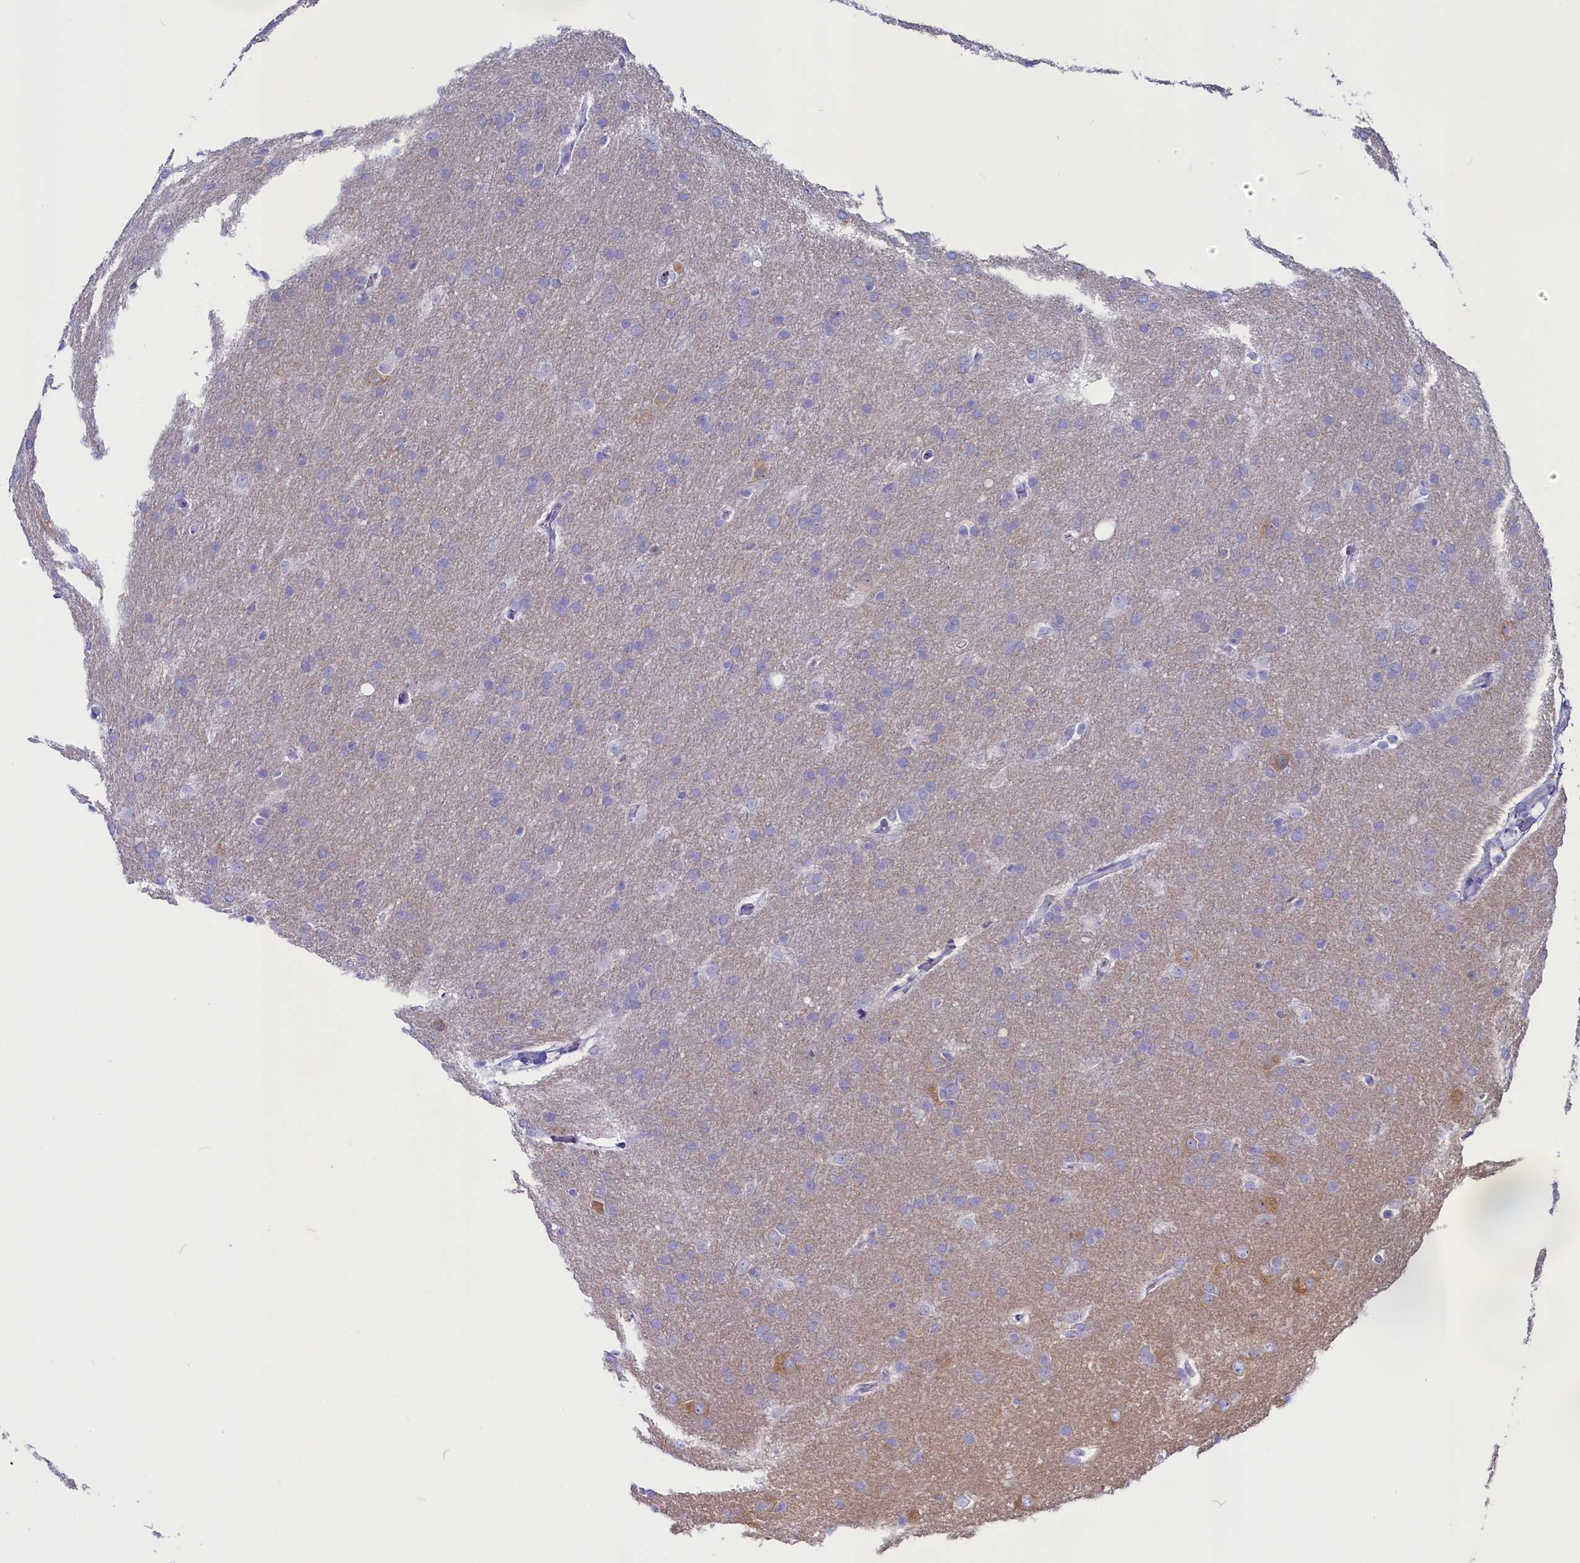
{"staining": {"intensity": "negative", "quantity": "none", "location": "none"}, "tissue": "glioma", "cell_type": "Tumor cells", "image_type": "cancer", "snomed": [{"axis": "morphology", "description": "Glioma, malignant, Low grade"}, {"axis": "topography", "description": "Brain"}], "caption": "This is an immunohistochemistry image of human glioma. There is no staining in tumor cells.", "gene": "AP3B2", "patient": {"sex": "female", "age": 32}}